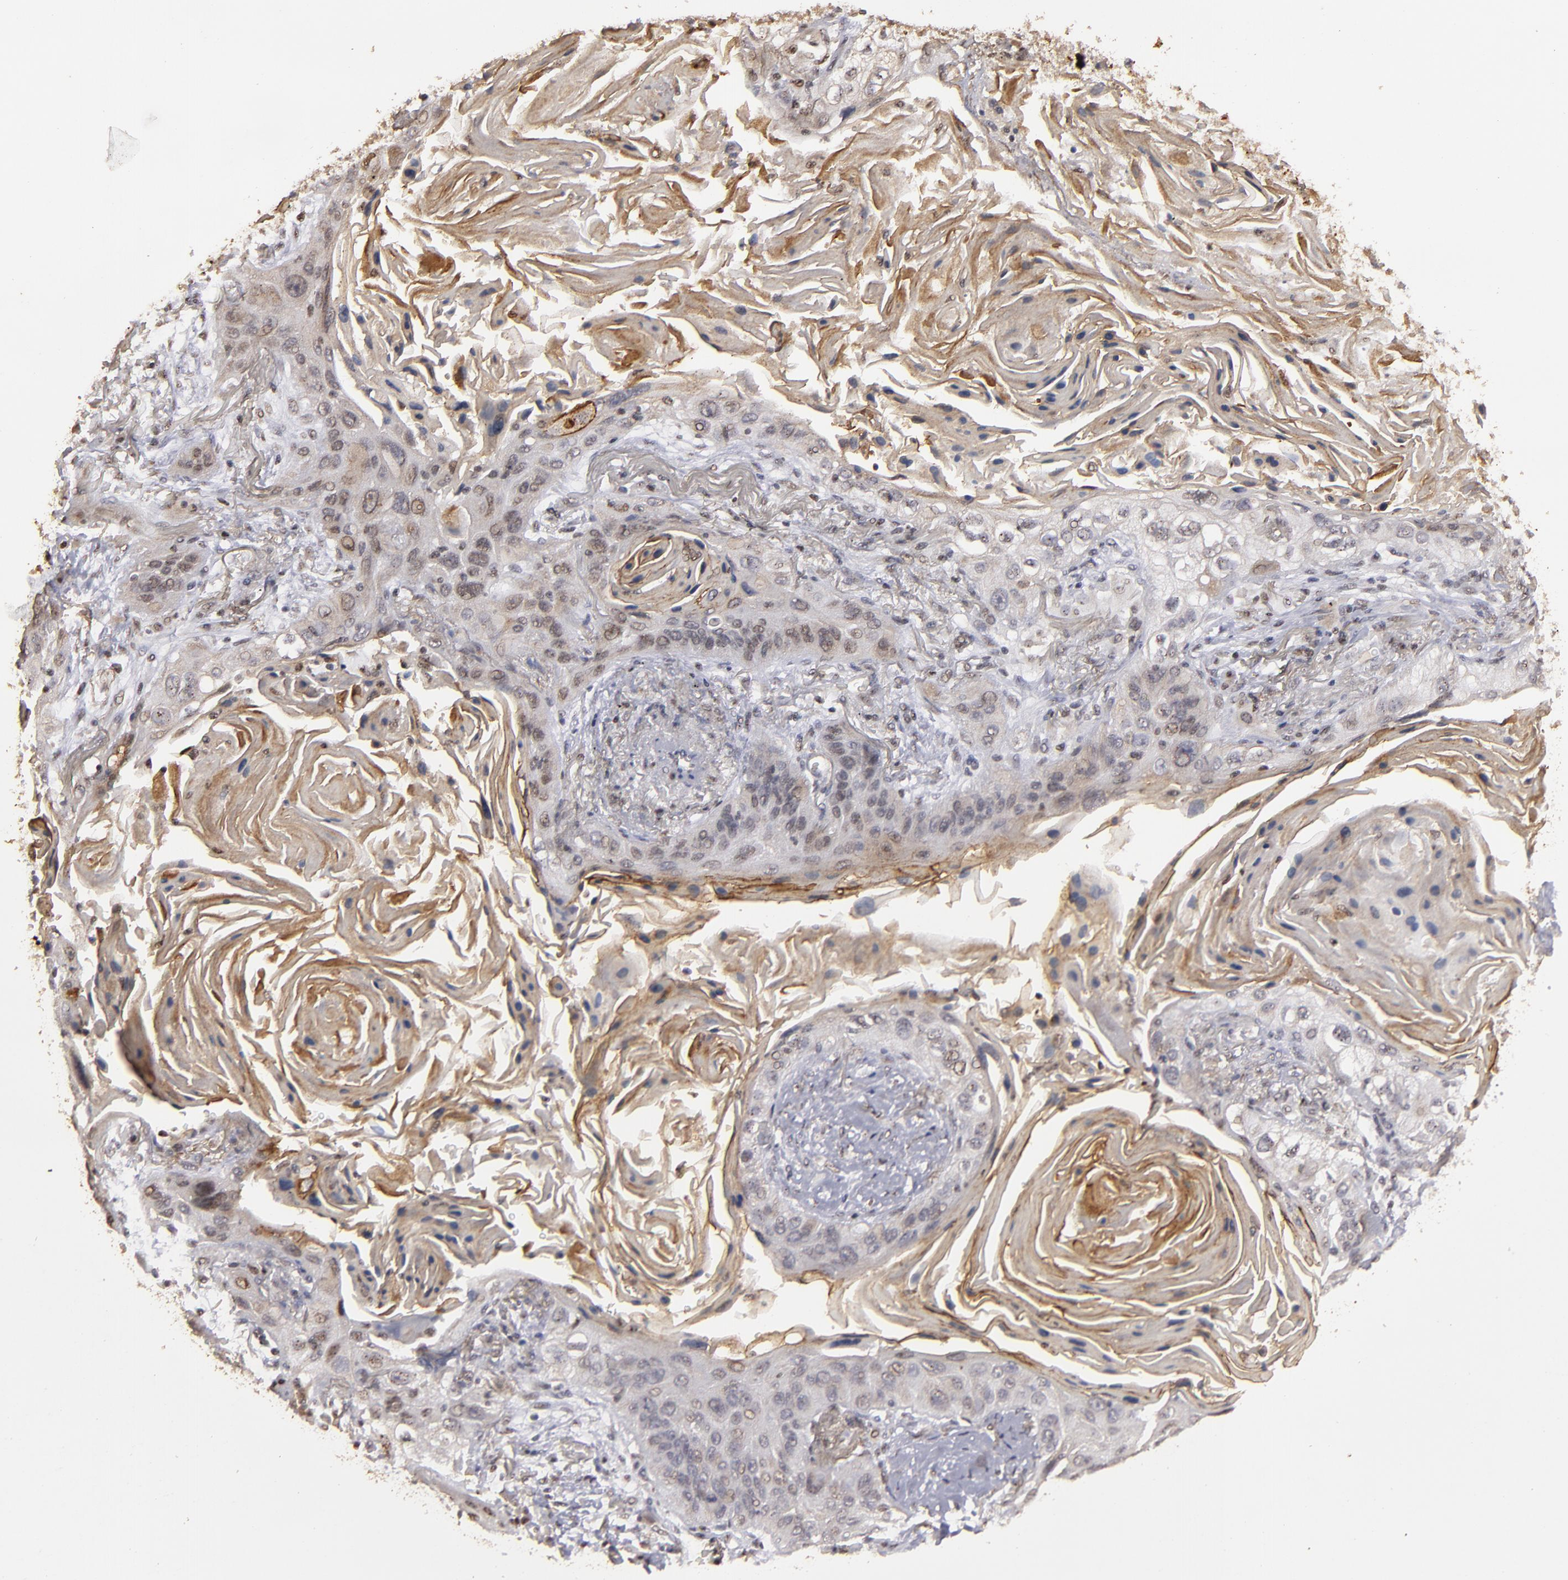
{"staining": {"intensity": "weak", "quantity": "25%-75%", "location": "cytoplasmic/membranous"}, "tissue": "lung cancer", "cell_type": "Tumor cells", "image_type": "cancer", "snomed": [{"axis": "morphology", "description": "Squamous cell carcinoma, NOS"}, {"axis": "topography", "description": "Lung"}], "caption": "Weak cytoplasmic/membranous protein positivity is appreciated in about 25%-75% of tumor cells in lung squamous cell carcinoma. The staining was performed using DAB (3,3'-diaminobenzidine) to visualize the protein expression in brown, while the nuclei were stained in blue with hematoxylin (Magnification: 20x).", "gene": "CD55", "patient": {"sex": "female", "age": 67}}